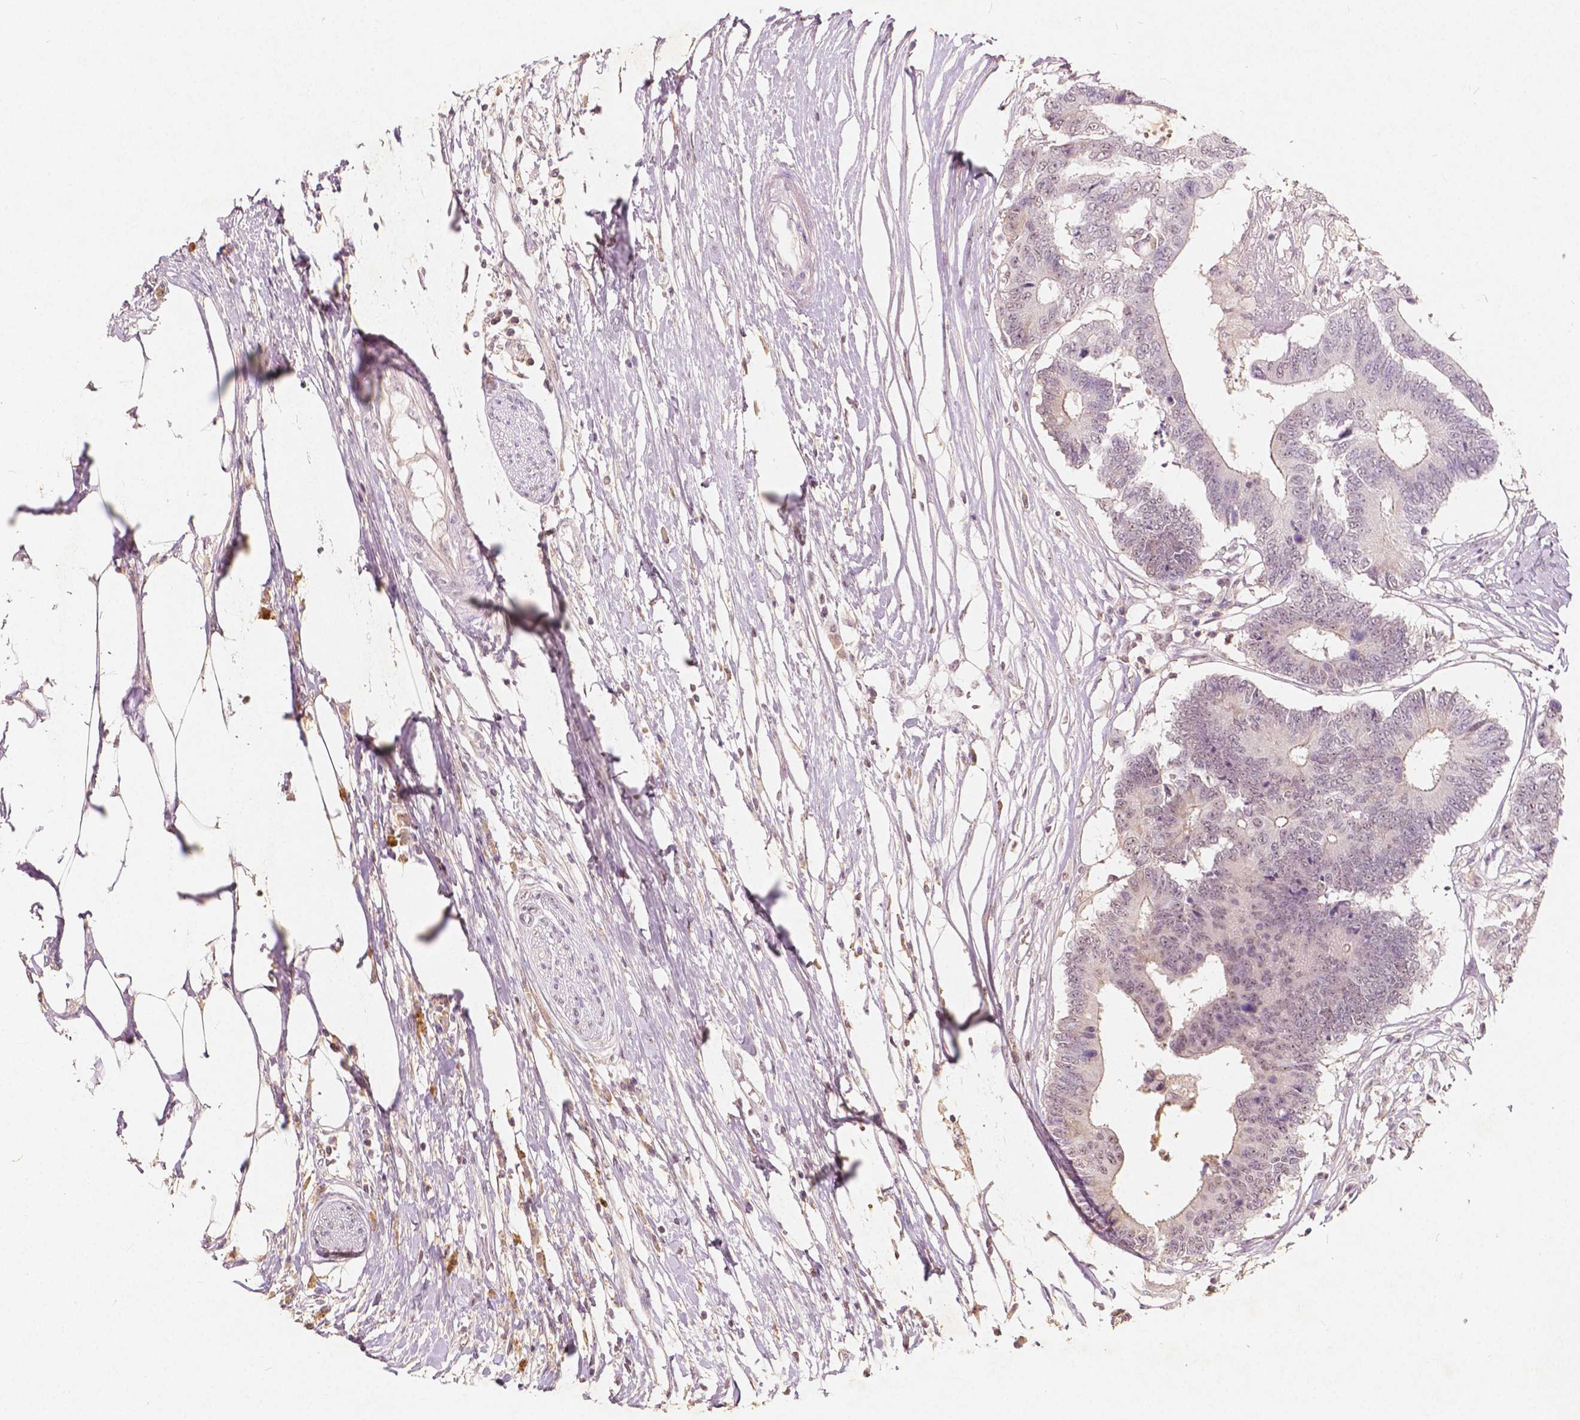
{"staining": {"intensity": "weak", "quantity": "25%-75%", "location": "nuclear"}, "tissue": "colorectal cancer", "cell_type": "Tumor cells", "image_type": "cancer", "snomed": [{"axis": "morphology", "description": "Adenocarcinoma, NOS"}, {"axis": "topography", "description": "Colon"}], "caption": "DAB (3,3'-diaminobenzidine) immunohistochemical staining of human colorectal adenocarcinoma displays weak nuclear protein staining in approximately 25%-75% of tumor cells. The staining was performed using DAB, with brown indicating positive protein expression. Nuclei are stained blue with hematoxylin.", "gene": "SOX15", "patient": {"sex": "female", "age": 48}}